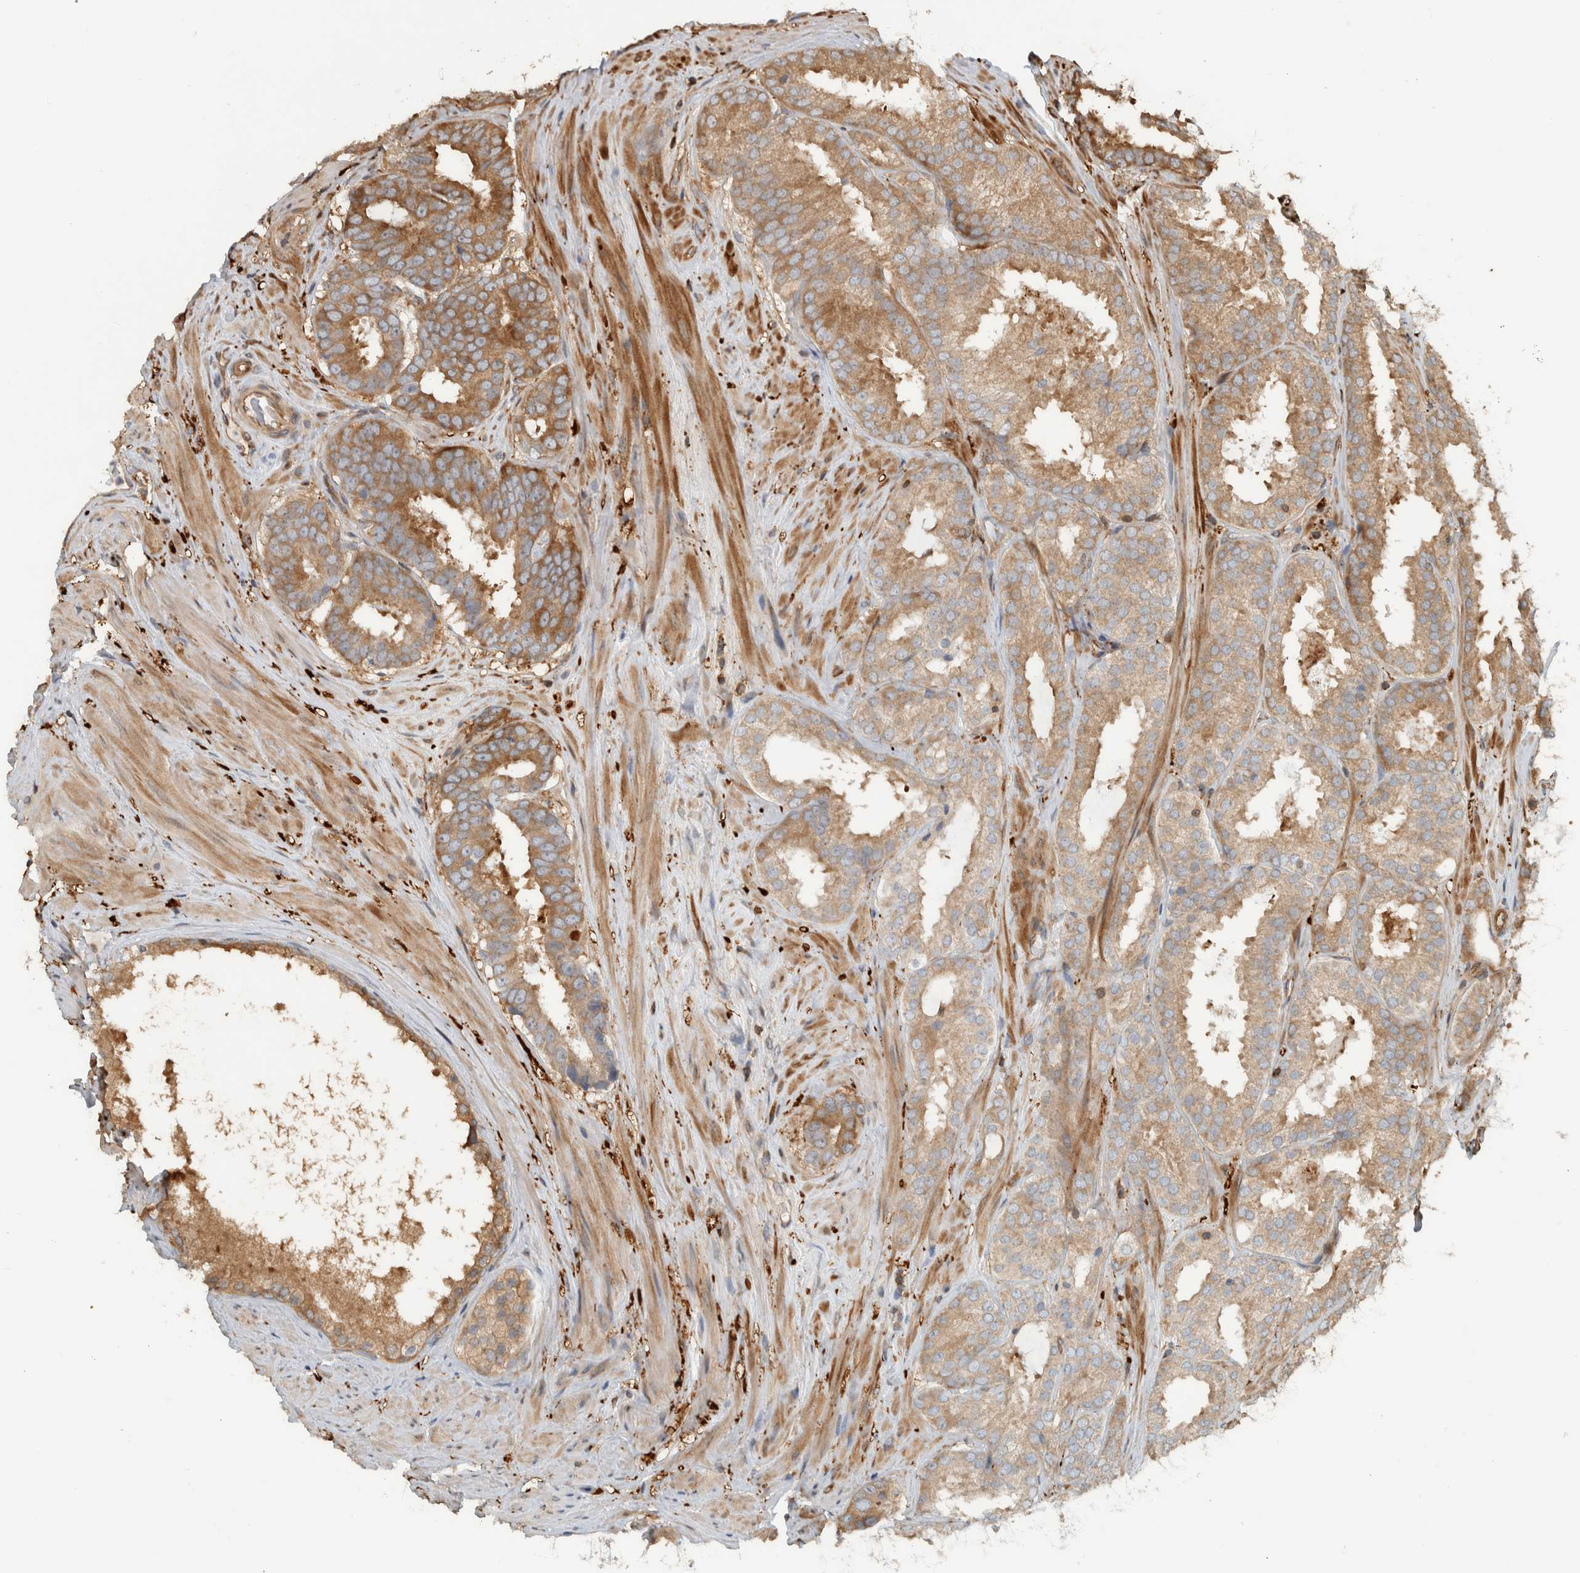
{"staining": {"intensity": "moderate", "quantity": ">75%", "location": "cytoplasmic/membranous"}, "tissue": "prostate cancer", "cell_type": "Tumor cells", "image_type": "cancer", "snomed": [{"axis": "morphology", "description": "Adenocarcinoma, Low grade"}, {"axis": "topography", "description": "Prostate"}], "caption": "Tumor cells demonstrate moderate cytoplasmic/membranous staining in about >75% of cells in prostate adenocarcinoma (low-grade). (Brightfield microscopy of DAB IHC at high magnification).", "gene": "CNTROB", "patient": {"sex": "male", "age": 69}}